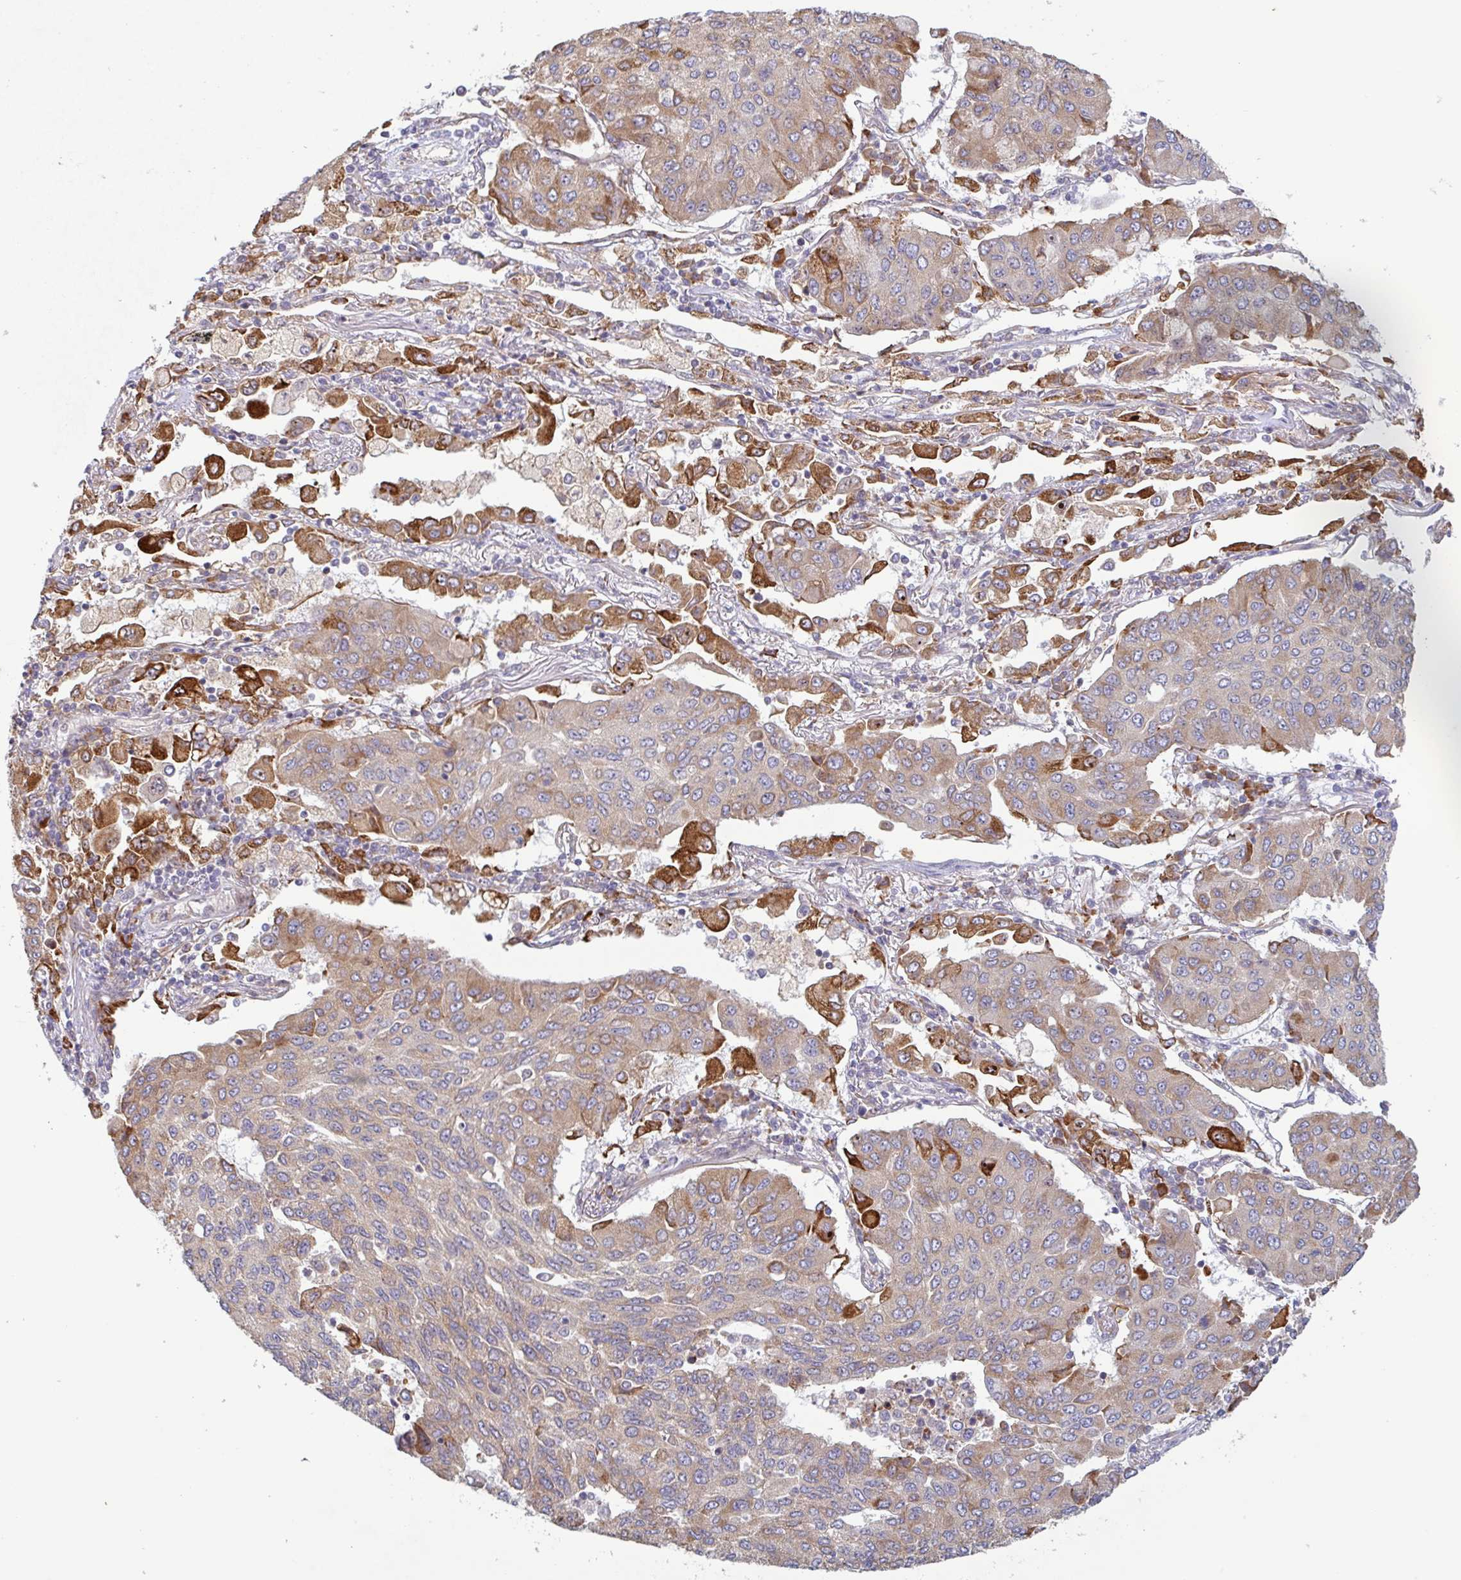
{"staining": {"intensity": "strong", "quantity": "<25%", "location": "cytoplasmic/membranous"}, "tissue": "lung cancer", "cell_type": "Tumor cells", "image_type": "cancer", "snomed": [{"axis": "morphology", "description": "Squamous cell carcinoma, NOS"}, {"axis": "topography", "description": "Lung"}], "caption": "Lung cancer (squamous cell carcinoma) stained for a protein (brown) demonstrates strong cytoplasmic/membranous positive staining in approximately <25% of tumor cells.", "gene": "RIT1", "patient": {"sex": "male", "age": 74}}